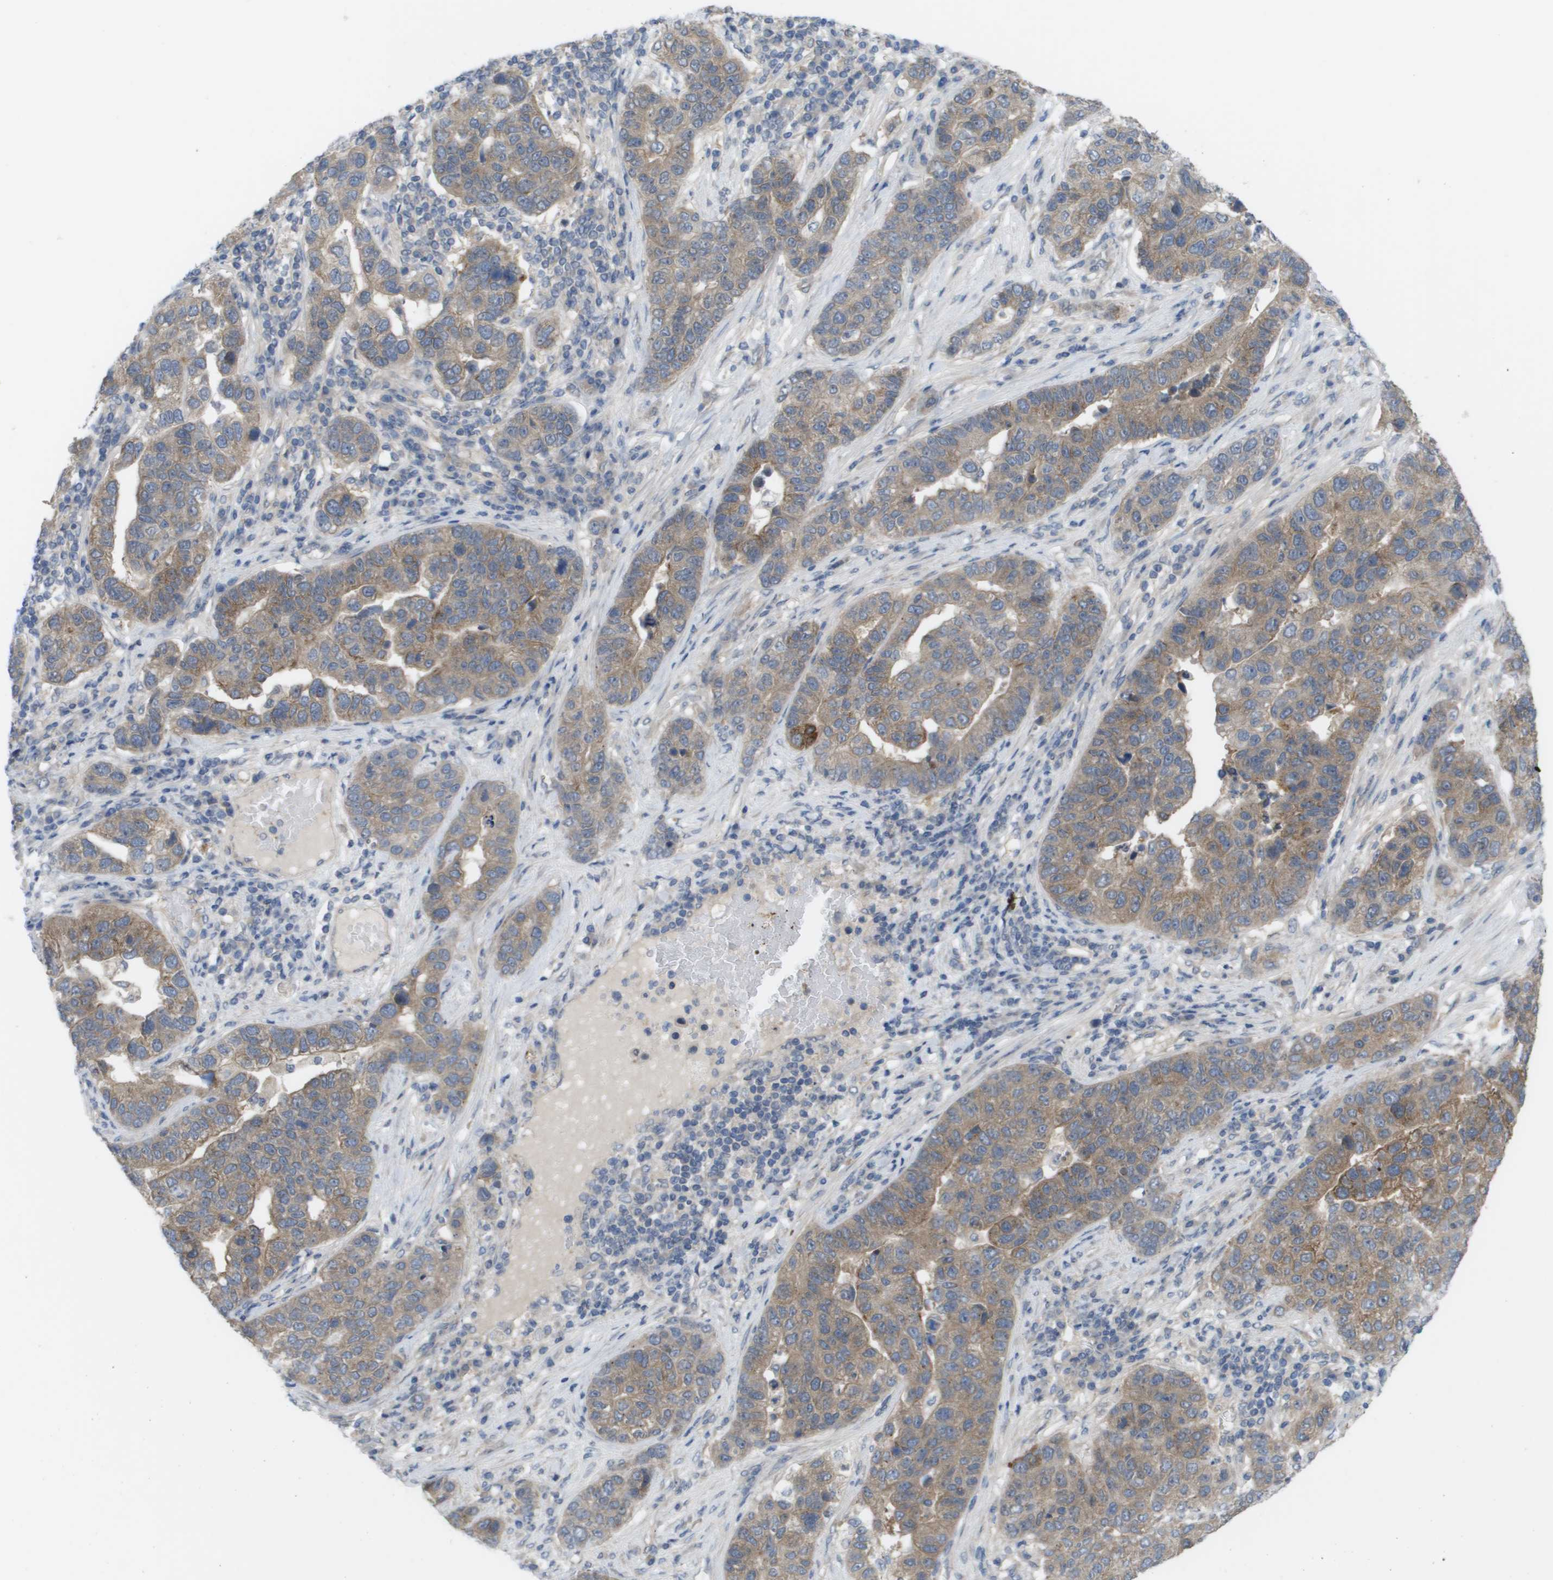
{"staining": {"intensity": "moderate", "quantity": ">75%", "location": "cytoplasmic/membranous"}, "tissue": "pancreatic cancer", "cell_type": "Tumor cells", "image_type": "cancer", "snomed": [{"axis": "morphology", "description": "Adenocarcinoma, NOS"}, {"axis": "topography", "description": "Pancreas"}], "caption": "Pancreatic cancer stained with a protein marker demonstrates moderate staining in tumor cells.", "gene": "CTPS2", "patient": {"sex": "female", "age": 61}}